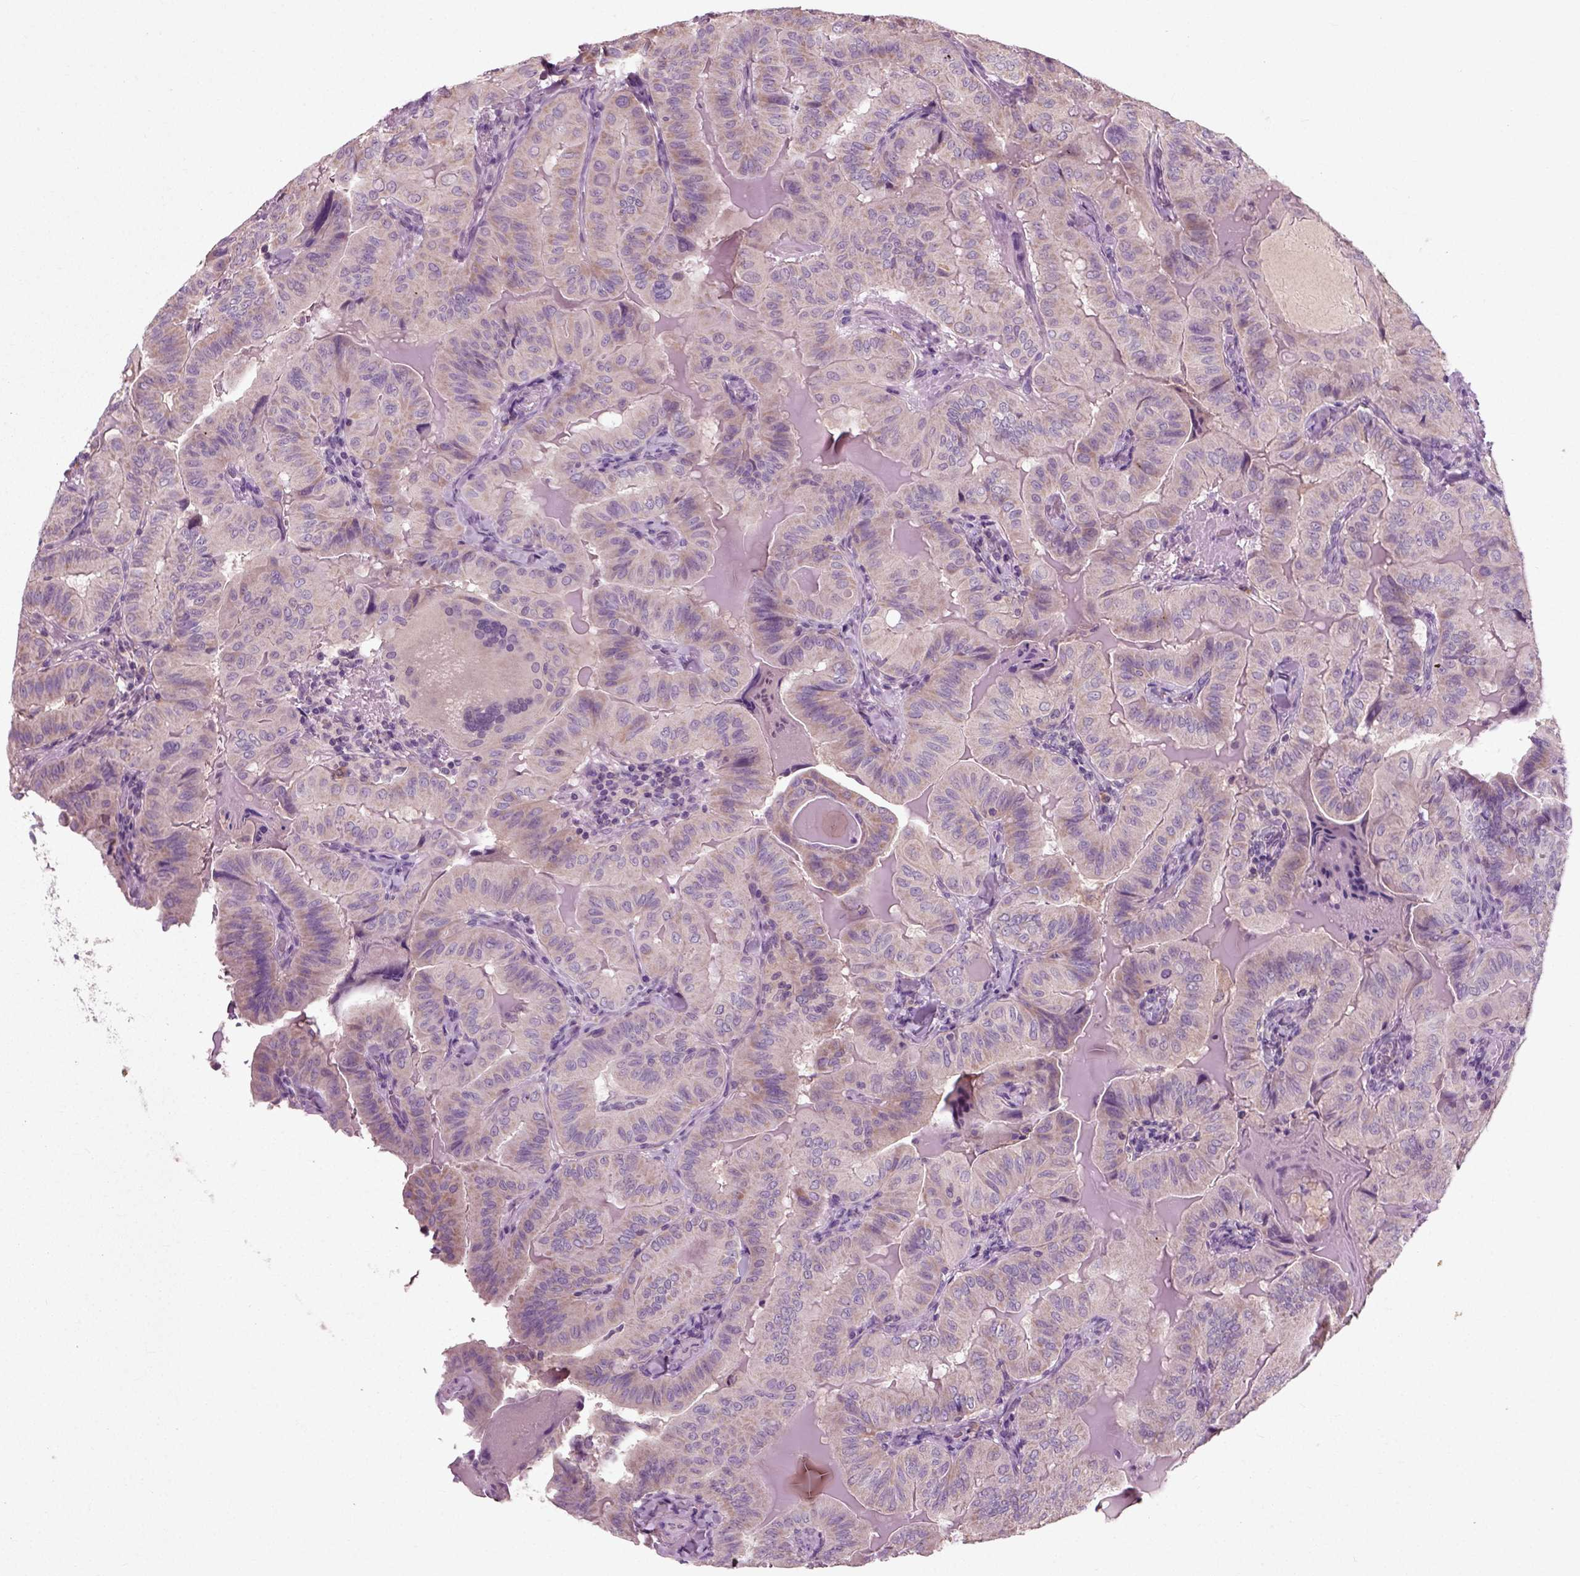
{"staining": {"intensity": "moderate", "quantity": "<25%", "location": "cytoplasmic/membranous"}, "tissue": "thyroid cancer", "cell_type": "Tumor cells", "image_type": "cancer", "snomed": [{"axis": "morphology", "description": "Papillary adenocarcinoma, NOS"}, {"axis": "topography", "description": "Thyroid gland"}], "caption": "Approximately <25% of tumor cells in papillary adenocarcinoma (thyroid) demonstrate moderate cytoplasmic/membranous protein positivity as visualized by brown immunohistochemical staining.", "gene": "RND2", "patient": {"sex": "female", "age": 68}}